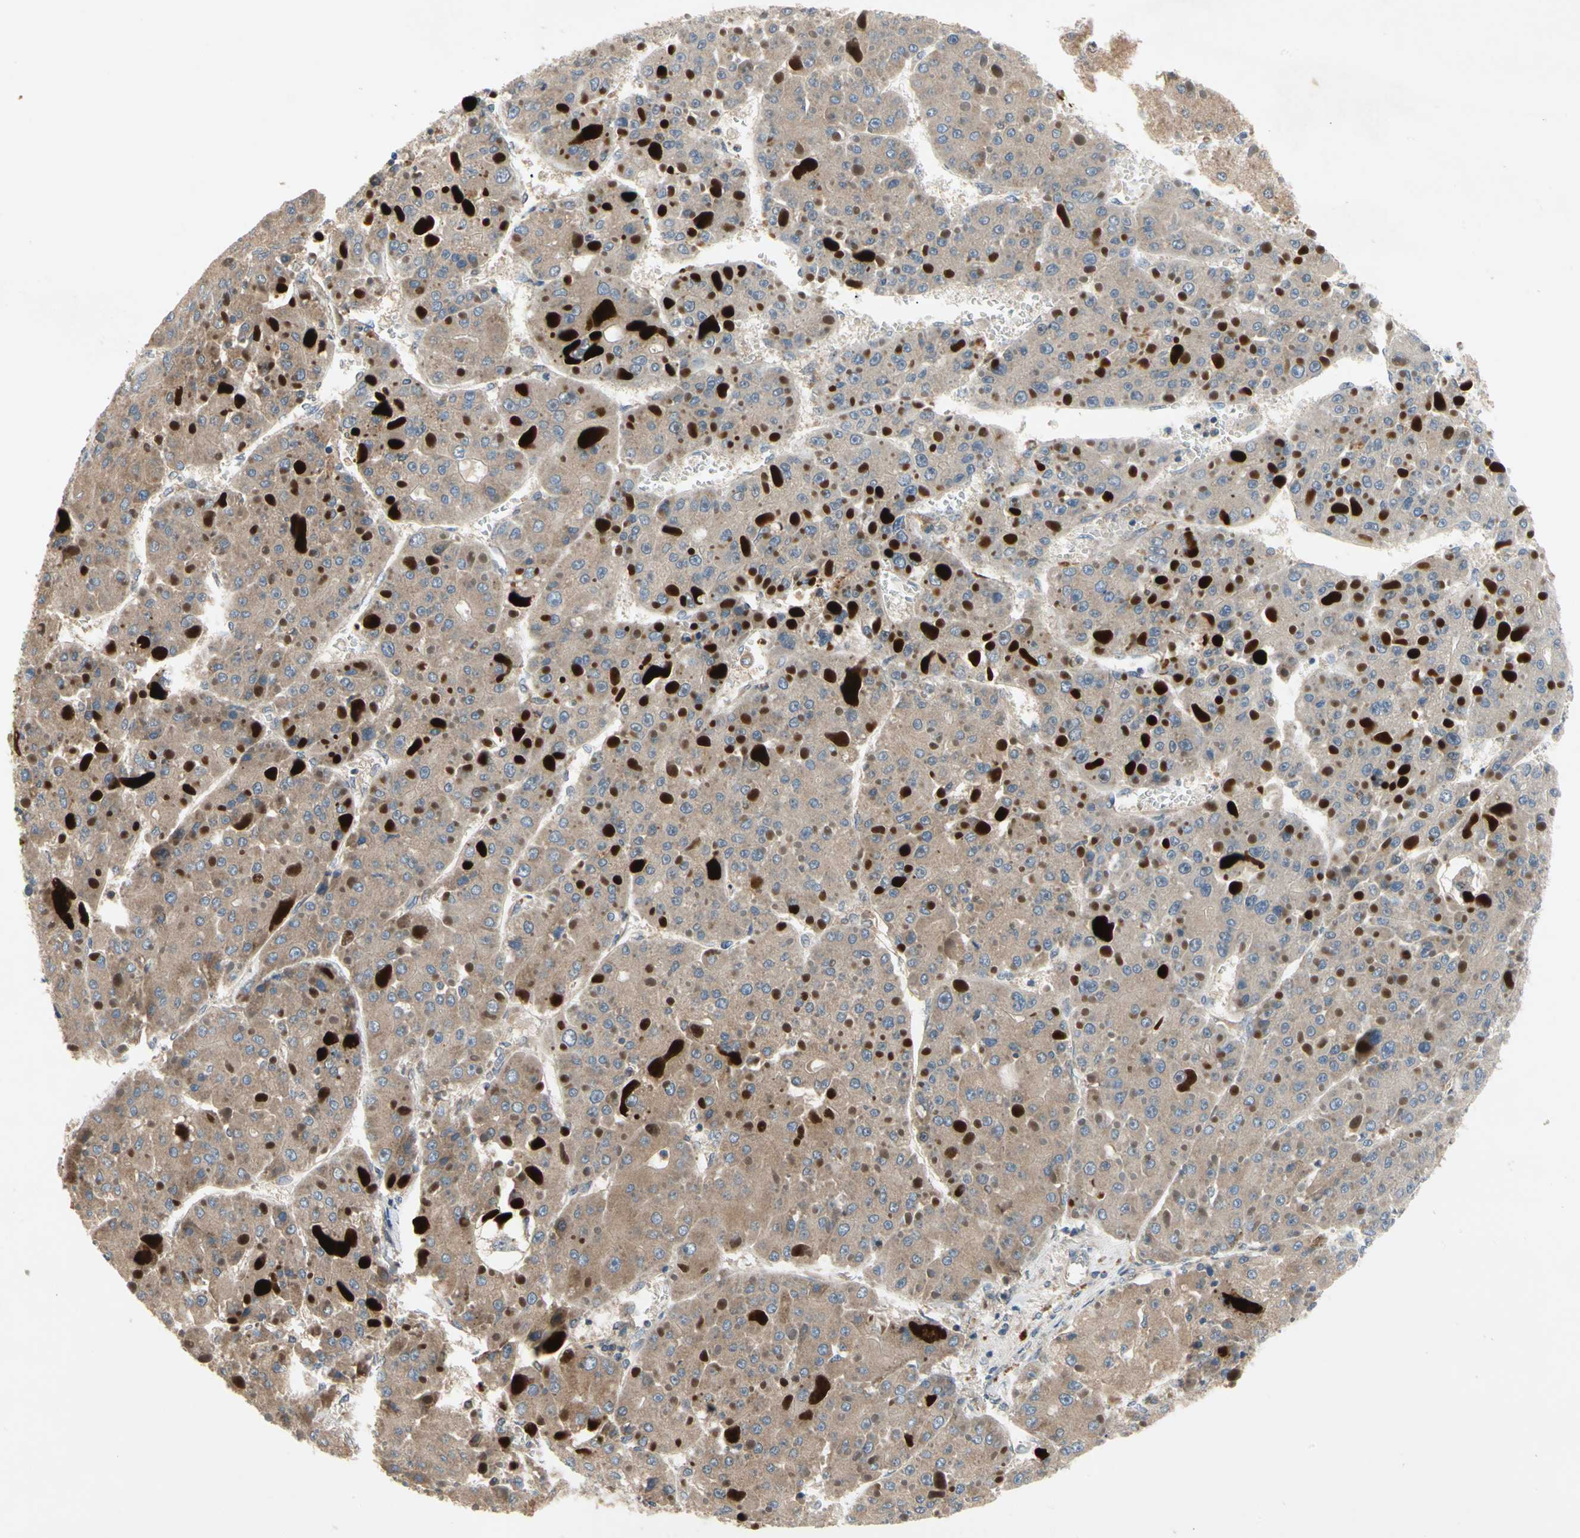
{"staining": {"intensity": "weak", "quantity": ">75%", "location": "cytoplasmic/membranous"}, "tissue": "liver cancer", "cell_type": "Tumor cells", "image_type": "cancer", "snomed": [{"axis": "morphology", "description": "Carcinoma, Hepatocellular, NOS"}, {"axis": "topography", "description": "Liver"}], "caption": "Tumor cells demonstrate low levels of weak cytoplasmic/membranous positivity in approximately >75% of cells in human hepatocellular carcinoma (liver). (IHC, brightfield microscopy, high magnification).", "gene": "XYLT1", "patient": {"sex": "female", "age": 73}}